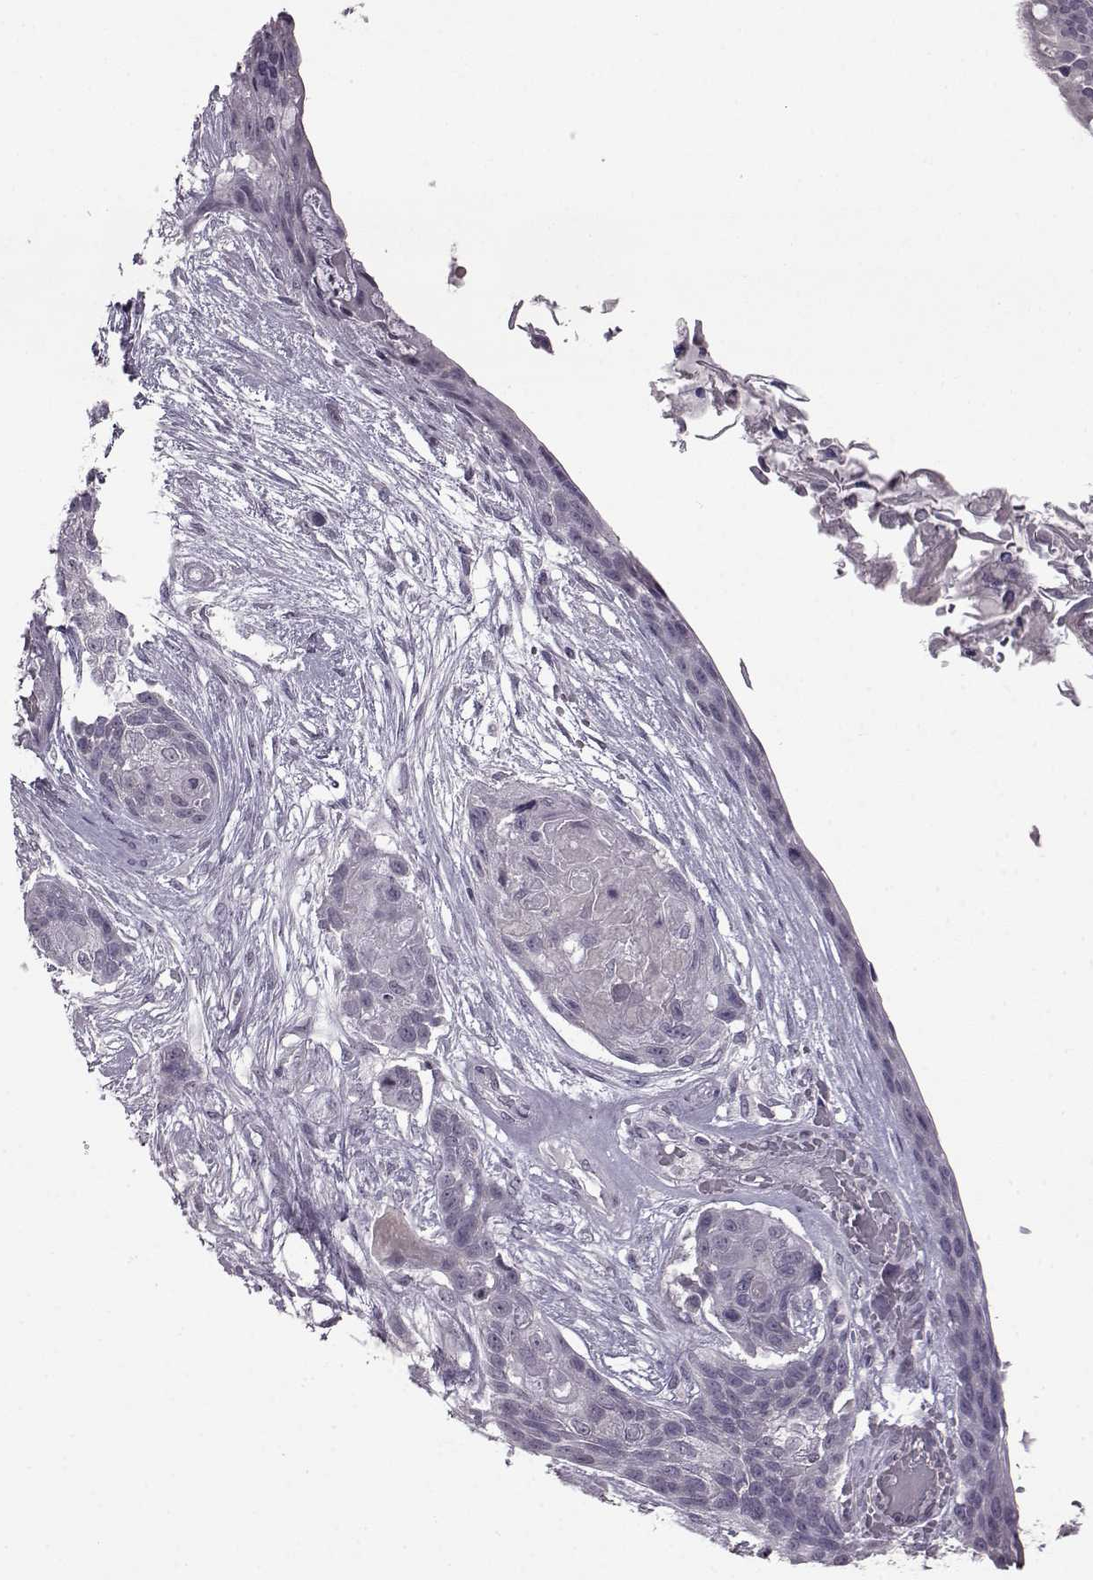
{"staining": {"intensity": "negative", "quantity": "none", "location": "none"}, "tissue": "lung cancer", "cell_type": "Tumor cells", "image_type": "cancer", "snomed": [{"axis": "morphology", "description": "Squamous cell carcinoma, NOS"}, {"axis": "topography", "description": "Lung"}], "caption": "Histopathology image shows no protein positivity in tumor cells of squamous cell carcinoma (lung) tissue.", "gene": "LHB", "patient": {"sex": "male", "age": 69}}